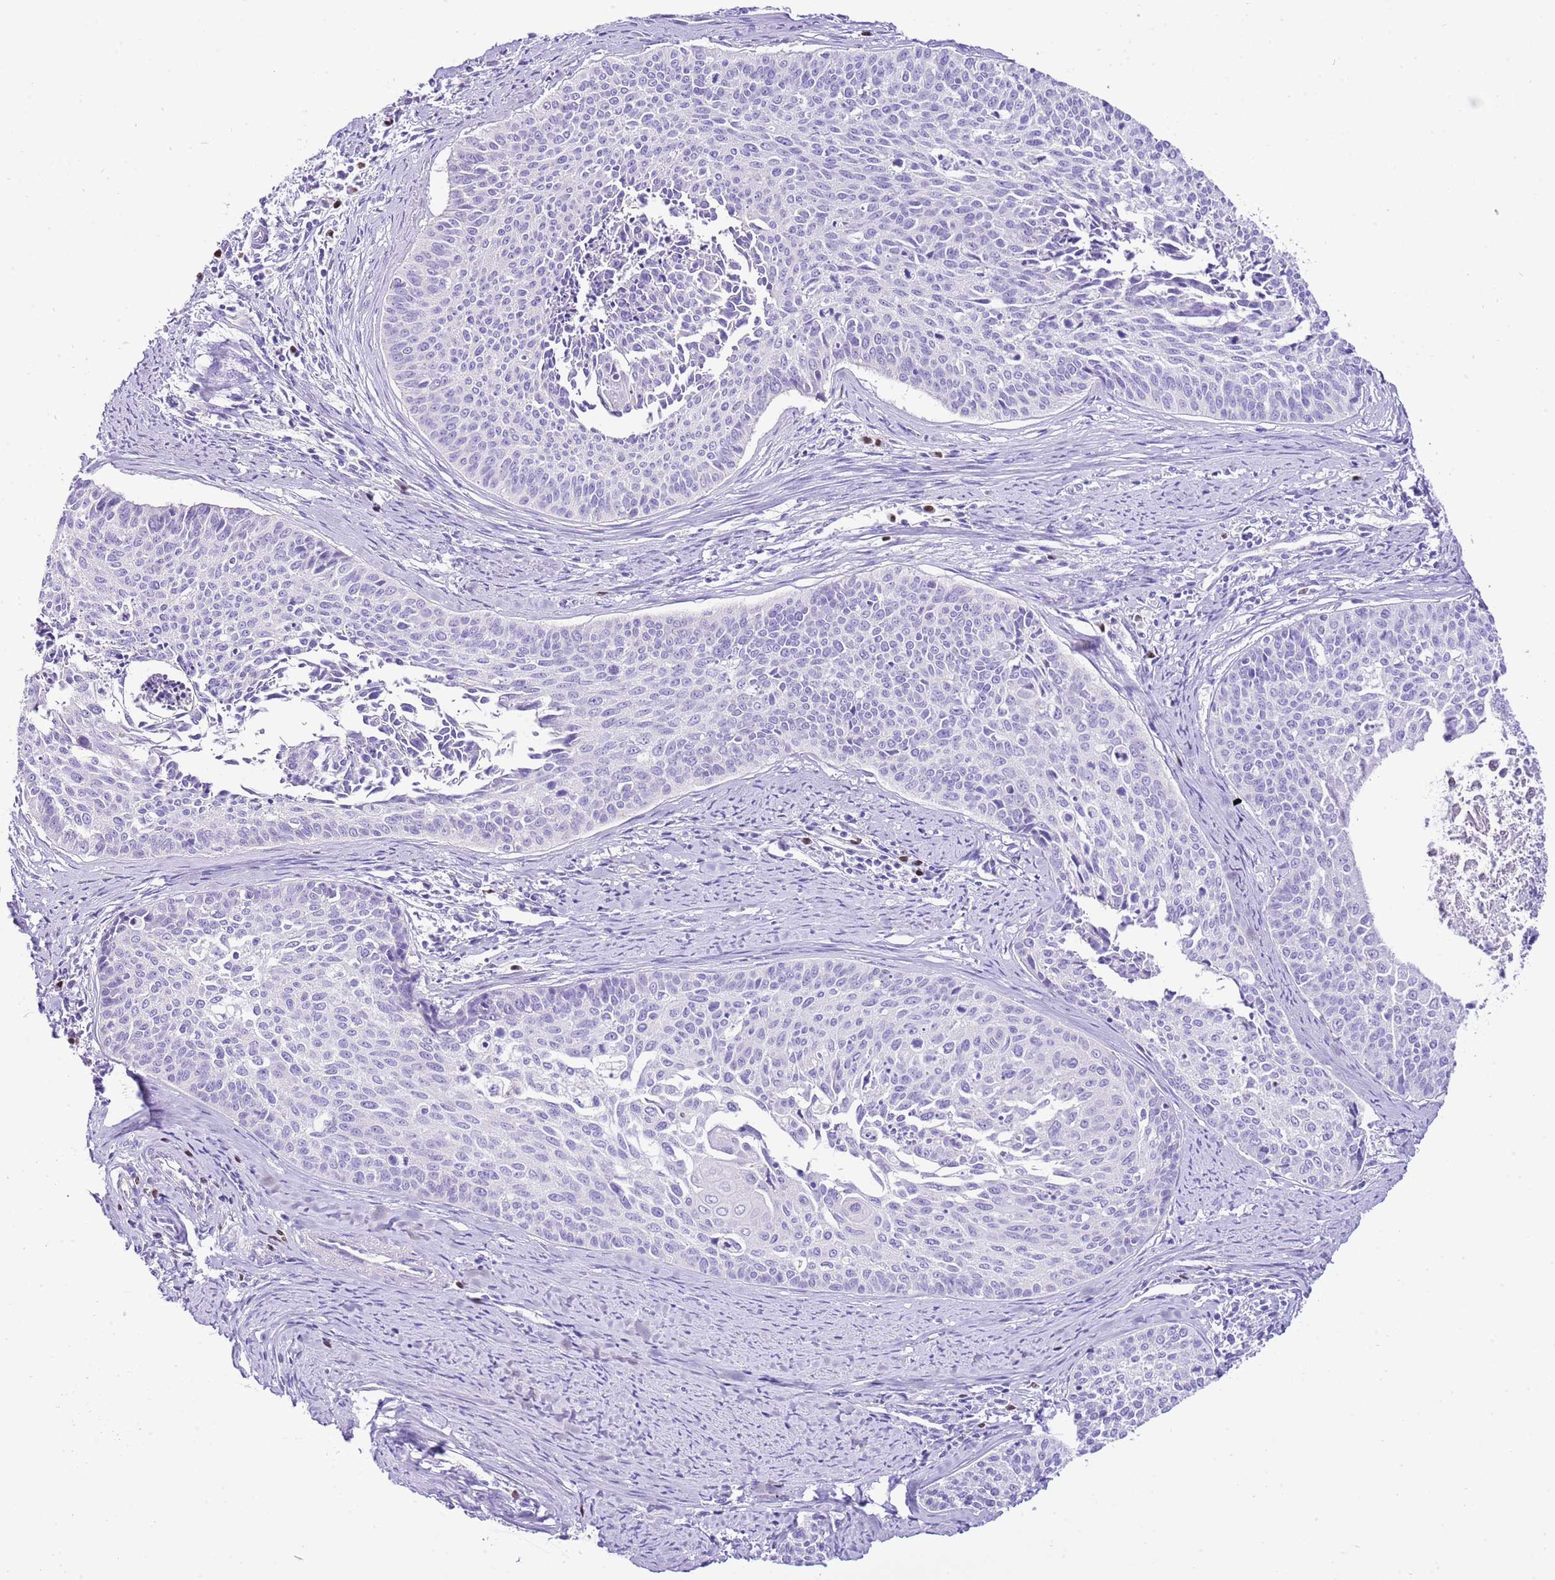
{"staining": {"intensity": "negative", "quantity": "none", "location": "none"}, "tissue": "cervical cancer", "cell_type": "Tumor cells", "image_type": "cancer", "snomed": [{"axis": "morphology", "description": "Squamous cell carcinoma, NOS"}, {"axis": "topography", "description": "Cervix"}], "caption": "Protein analysis of cervical cancer reveals no significant expression in tumor cells.", "gene": "BHLHA15", "patient": {"sex": "female", "age": 55}}